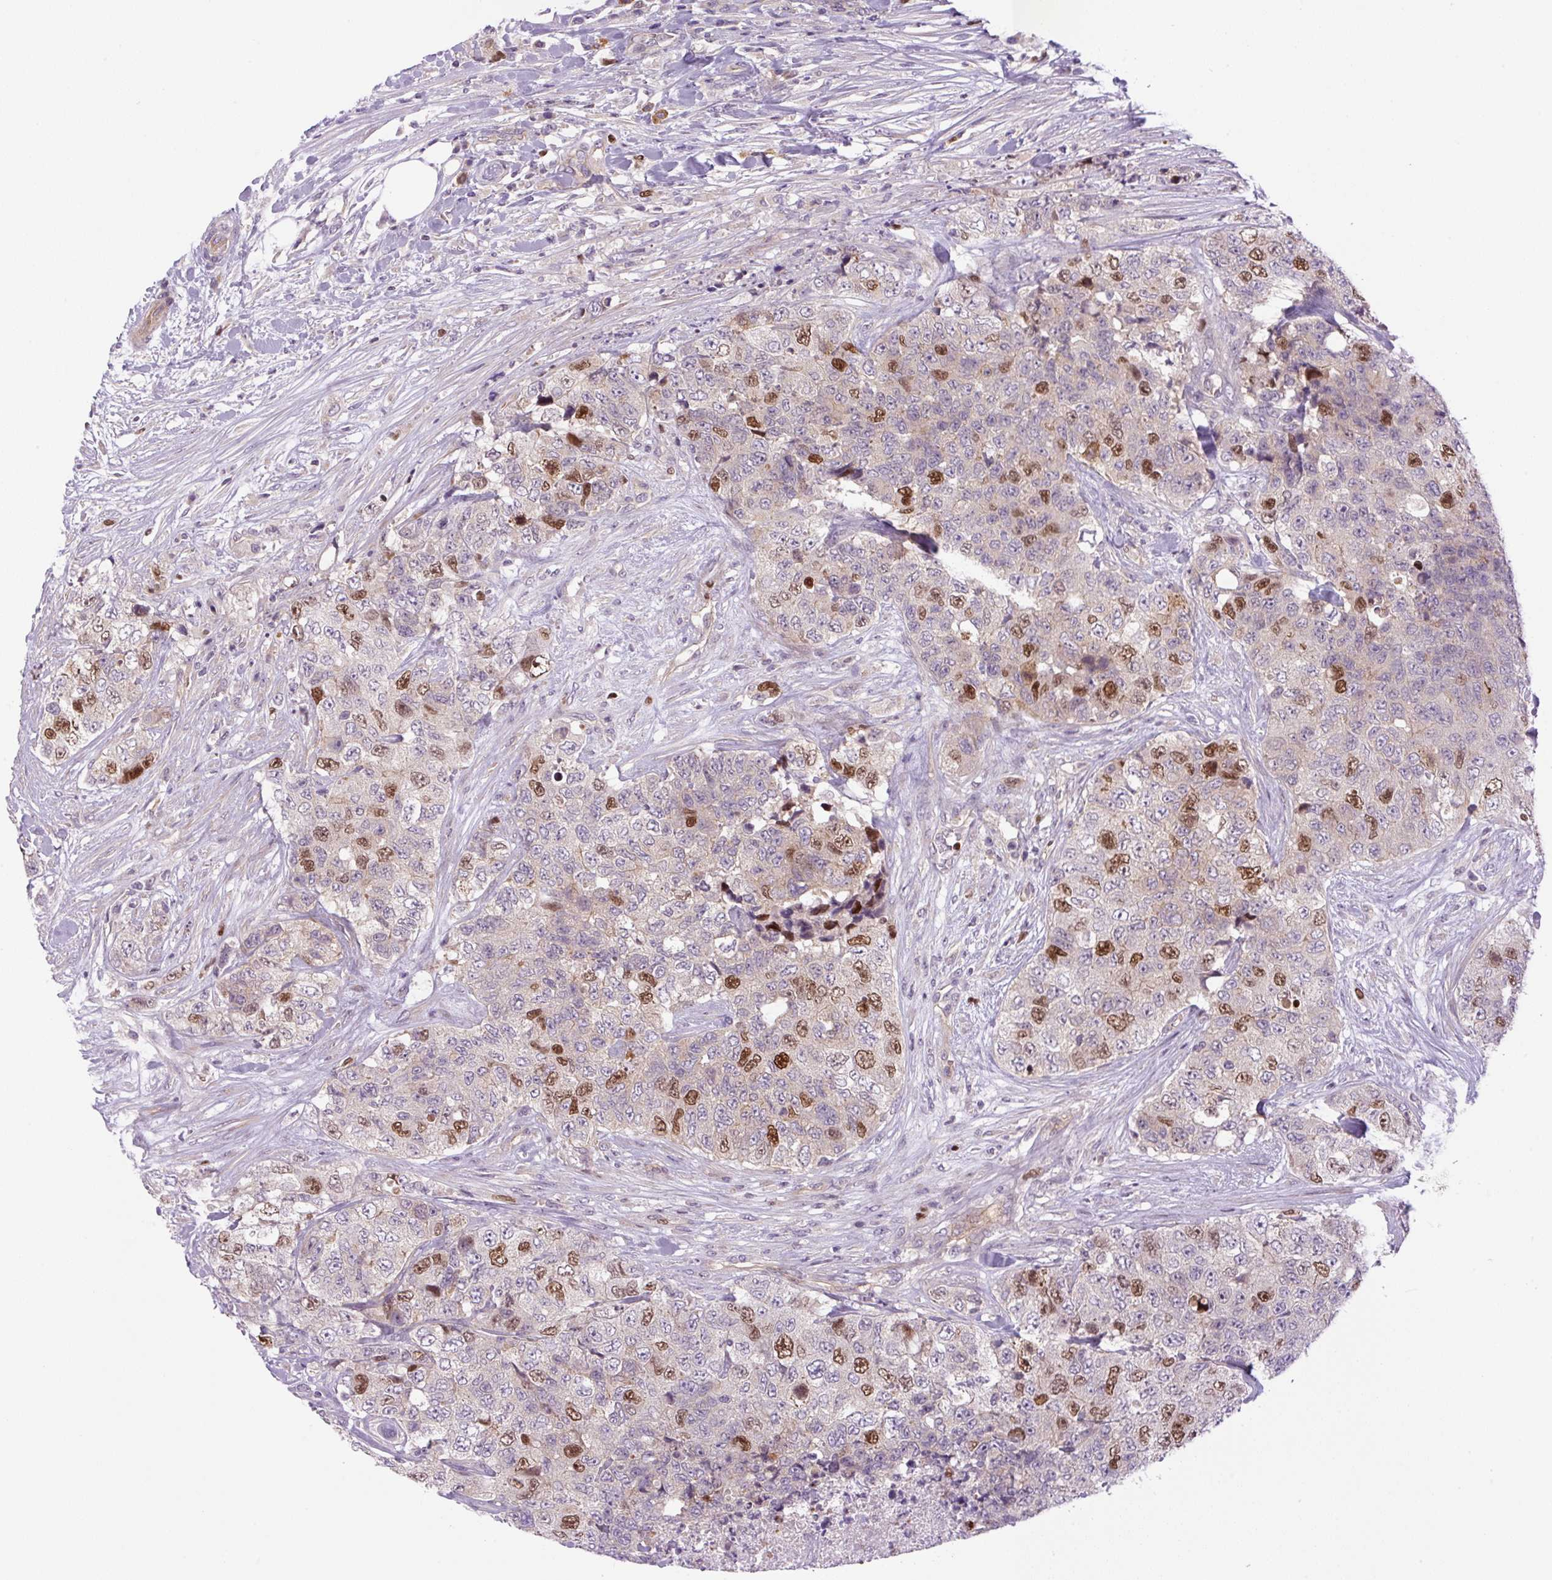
{"staining": {"intensity": "moderate", "quantity": "25%-75%", "location": "nuclear"}, "tissue": "urothelial cancer", "cell_type": "Tumor cells", "image_type": "cancer", "snomed": [{"axis": "morphology", "description": "Urothelial carcinoma, High grade"}, {"axis": "topography", "description": "Urinary bladder"}], "caption": "Protein staining reveals moderate nuclear positivity in about 25%-75% of tumor cells in high-grade urothelial carcinoma. (DAB = brown stain, brightfield microscopy at high magnification).", "gene": "KIFC1", "patient": {"sex": "female", "age": 78}}